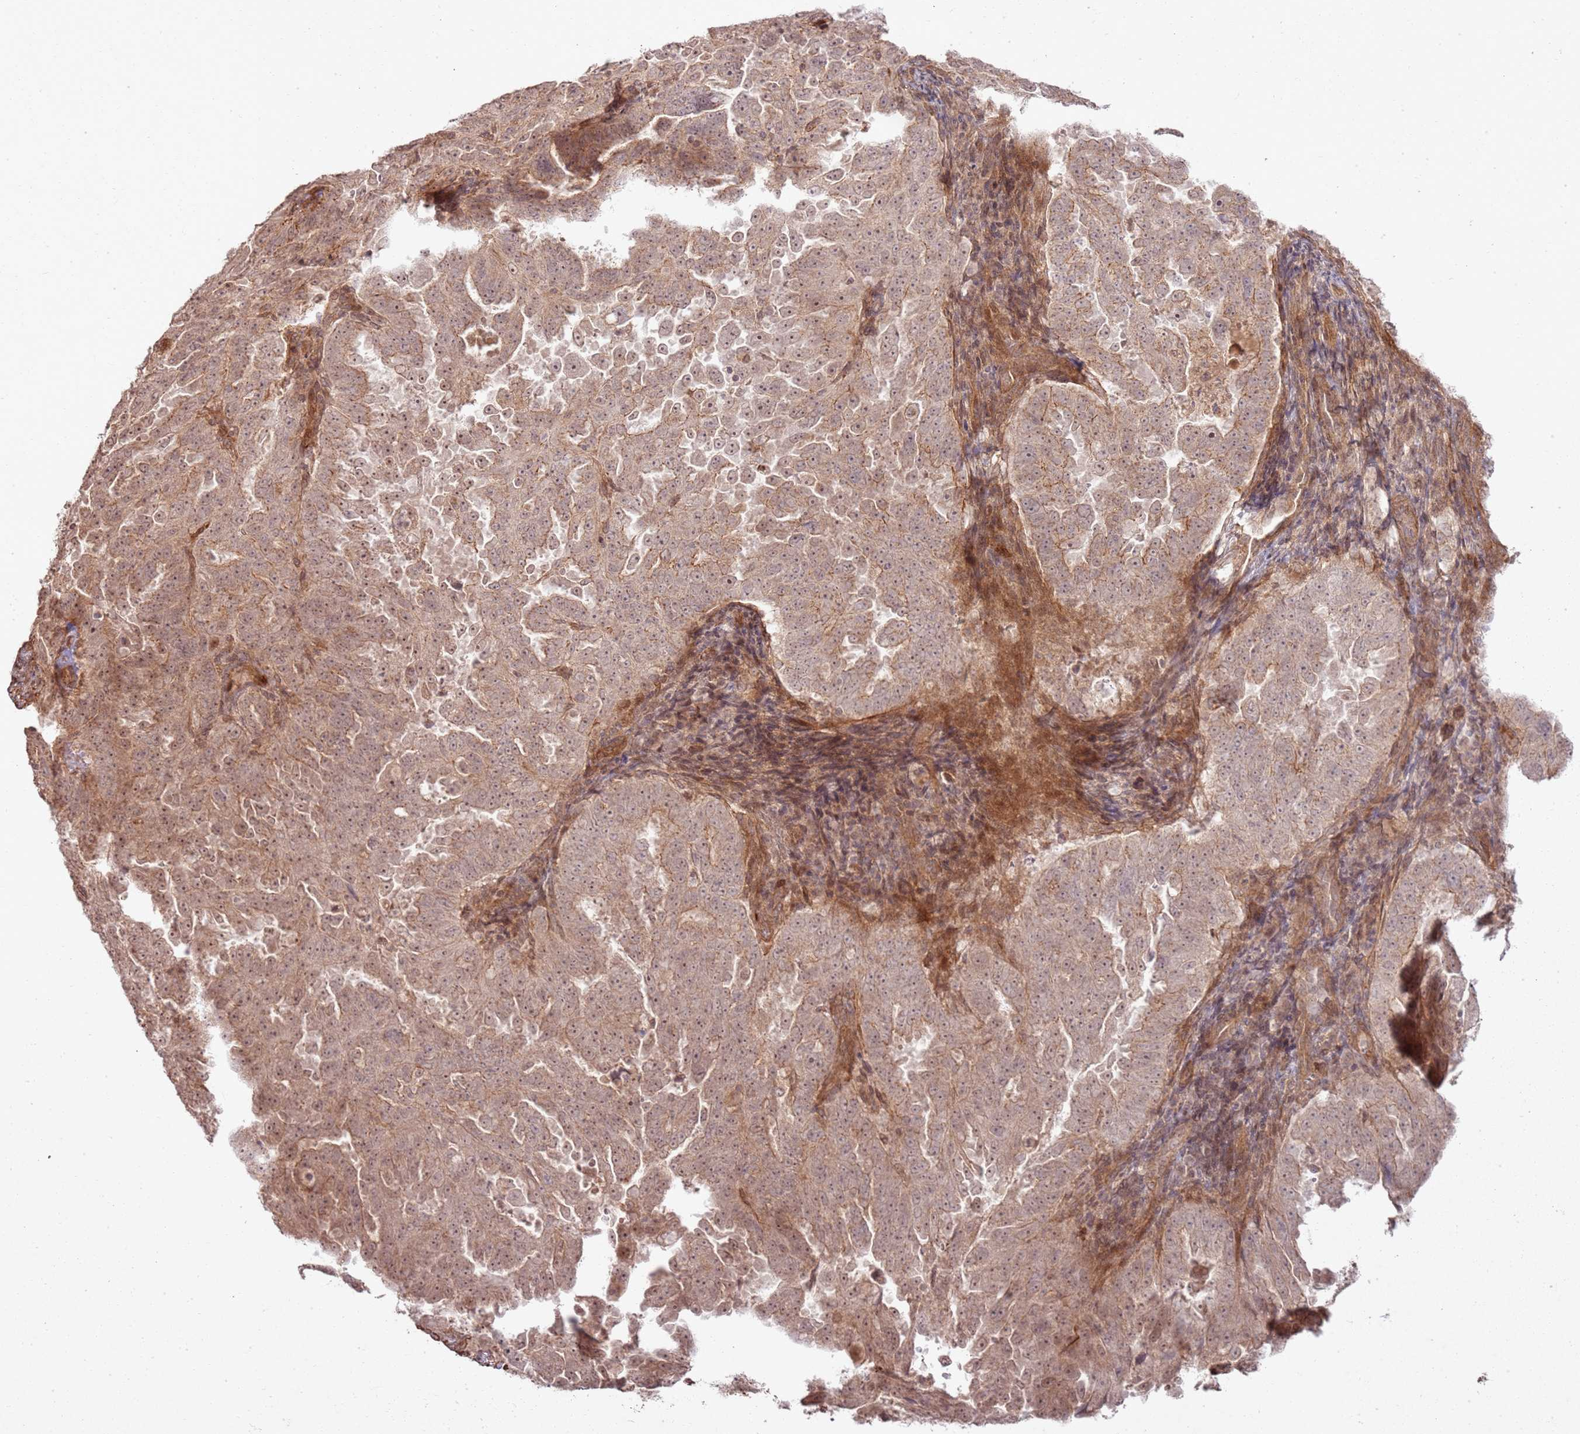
{"staining": {"intensity": "moderate", "quantity": ">75%", "location": "cytoplasmic/membranous,nuclear"}, "tissue": "endometrial cancer", "cell_type": "Tumor cells", "image_type": "cancer", "snomed": [{"axis": "morphology", "description": "Adenocarcinoma, NOS"}, {"axis": "topography", "description": "Endometrium"}], "caption": "Immunohistochemical staining of endometrial cancer demonstrates moderate cytoplasmic/membranous and nuclear protein positivity in about >75% of tumor cells.", "gene": "ZNF623", "patient": {"sex": "female", "age": 65}}